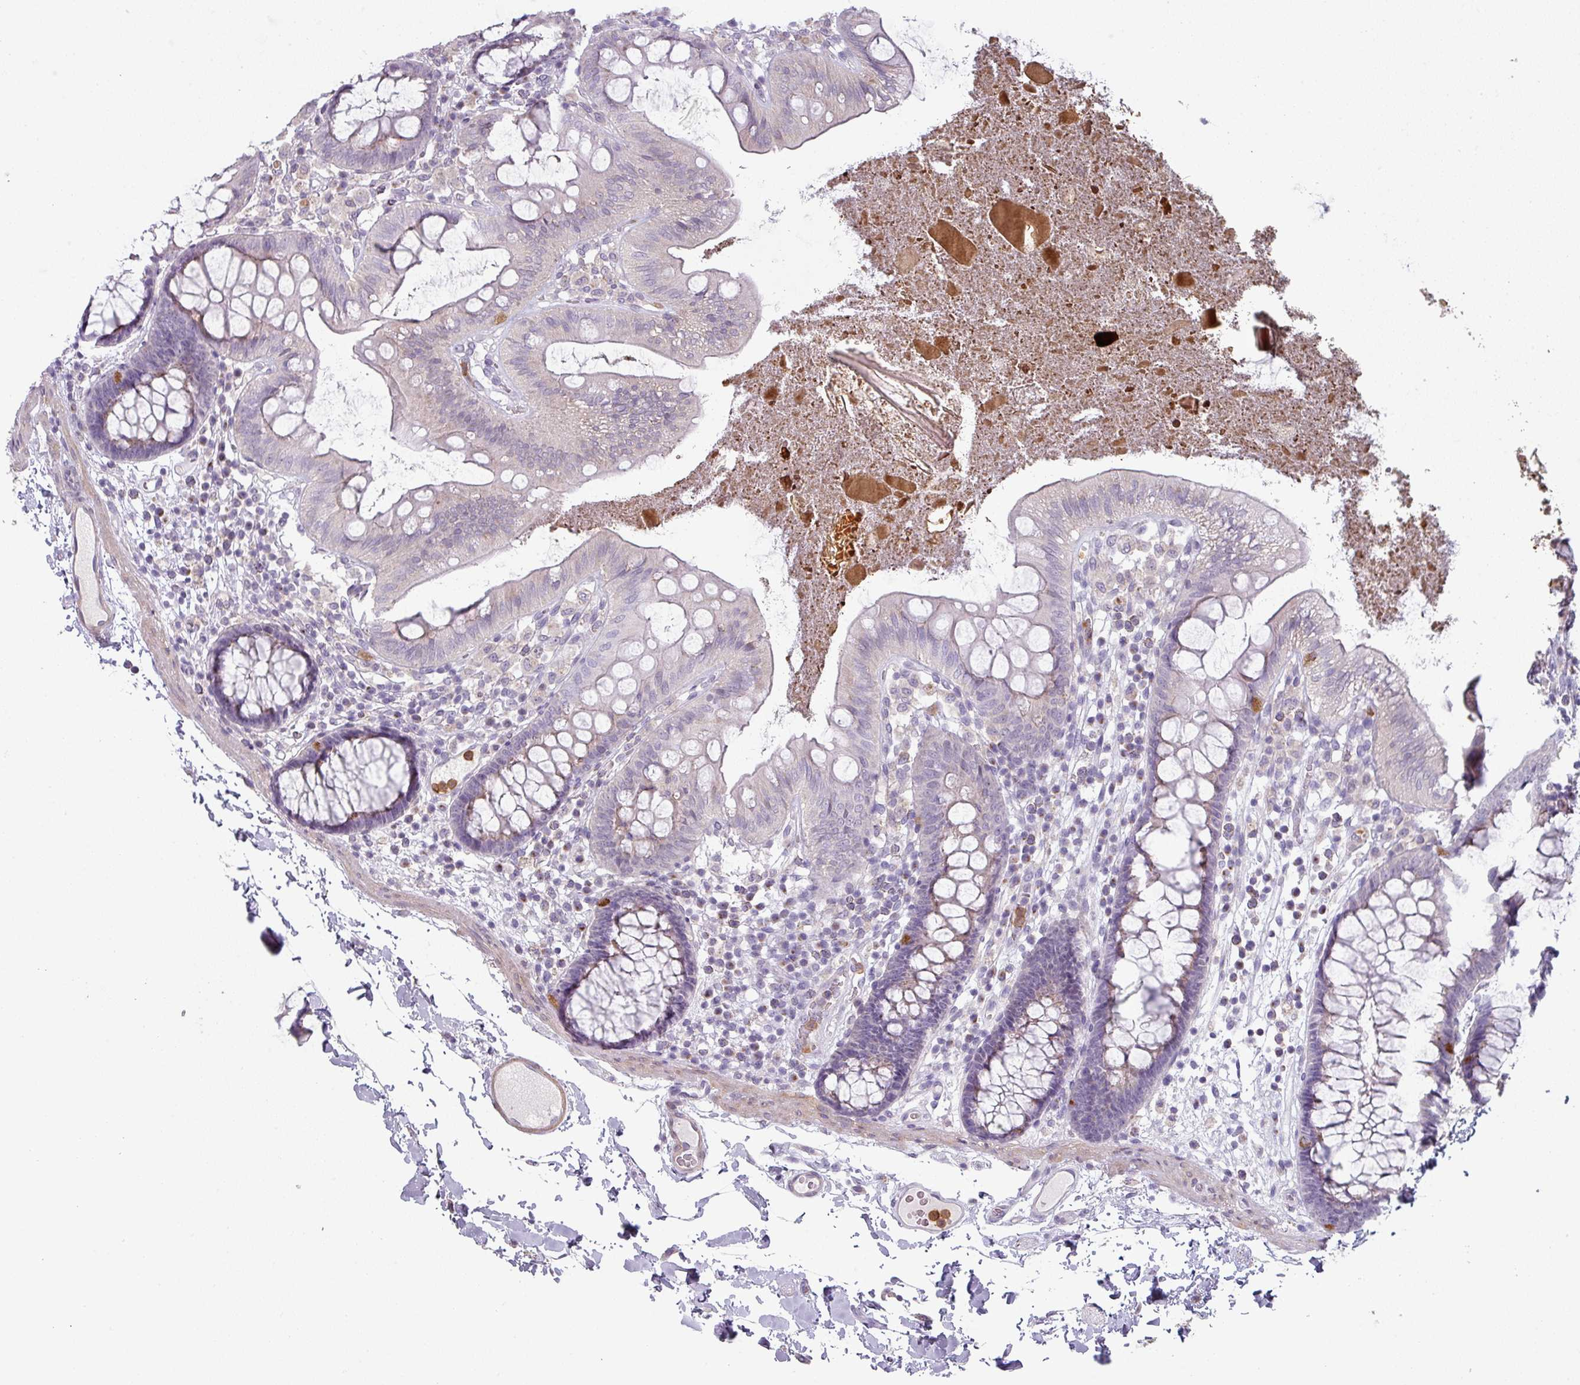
{"staining": {"intensity": "moderate", "quantity": "25%-75%", "location": "cytoplasmic/membranous"}, "tissue": "colon", "cell_type": "Endothelial cells", "image_type": "normal", "snomed": [{"axis": "morphology", "description": "Normal tissue, NOS"}, {"axis": "topography", "description": "Colon"}], "caption": "Immunohistochemical staining of normal colon reveals medium levels of moderate cytoplasmic/membranous positivity in about 25%-75% of endothelial cells. (Stains: DAB (3,3'-diaminobenzidine) in brown, nuclei in blue, Microscopy: brightfield microscopy at high magnification).", "gene": "MAGEC3", "patient": {"sex": "male", "age": 84}}